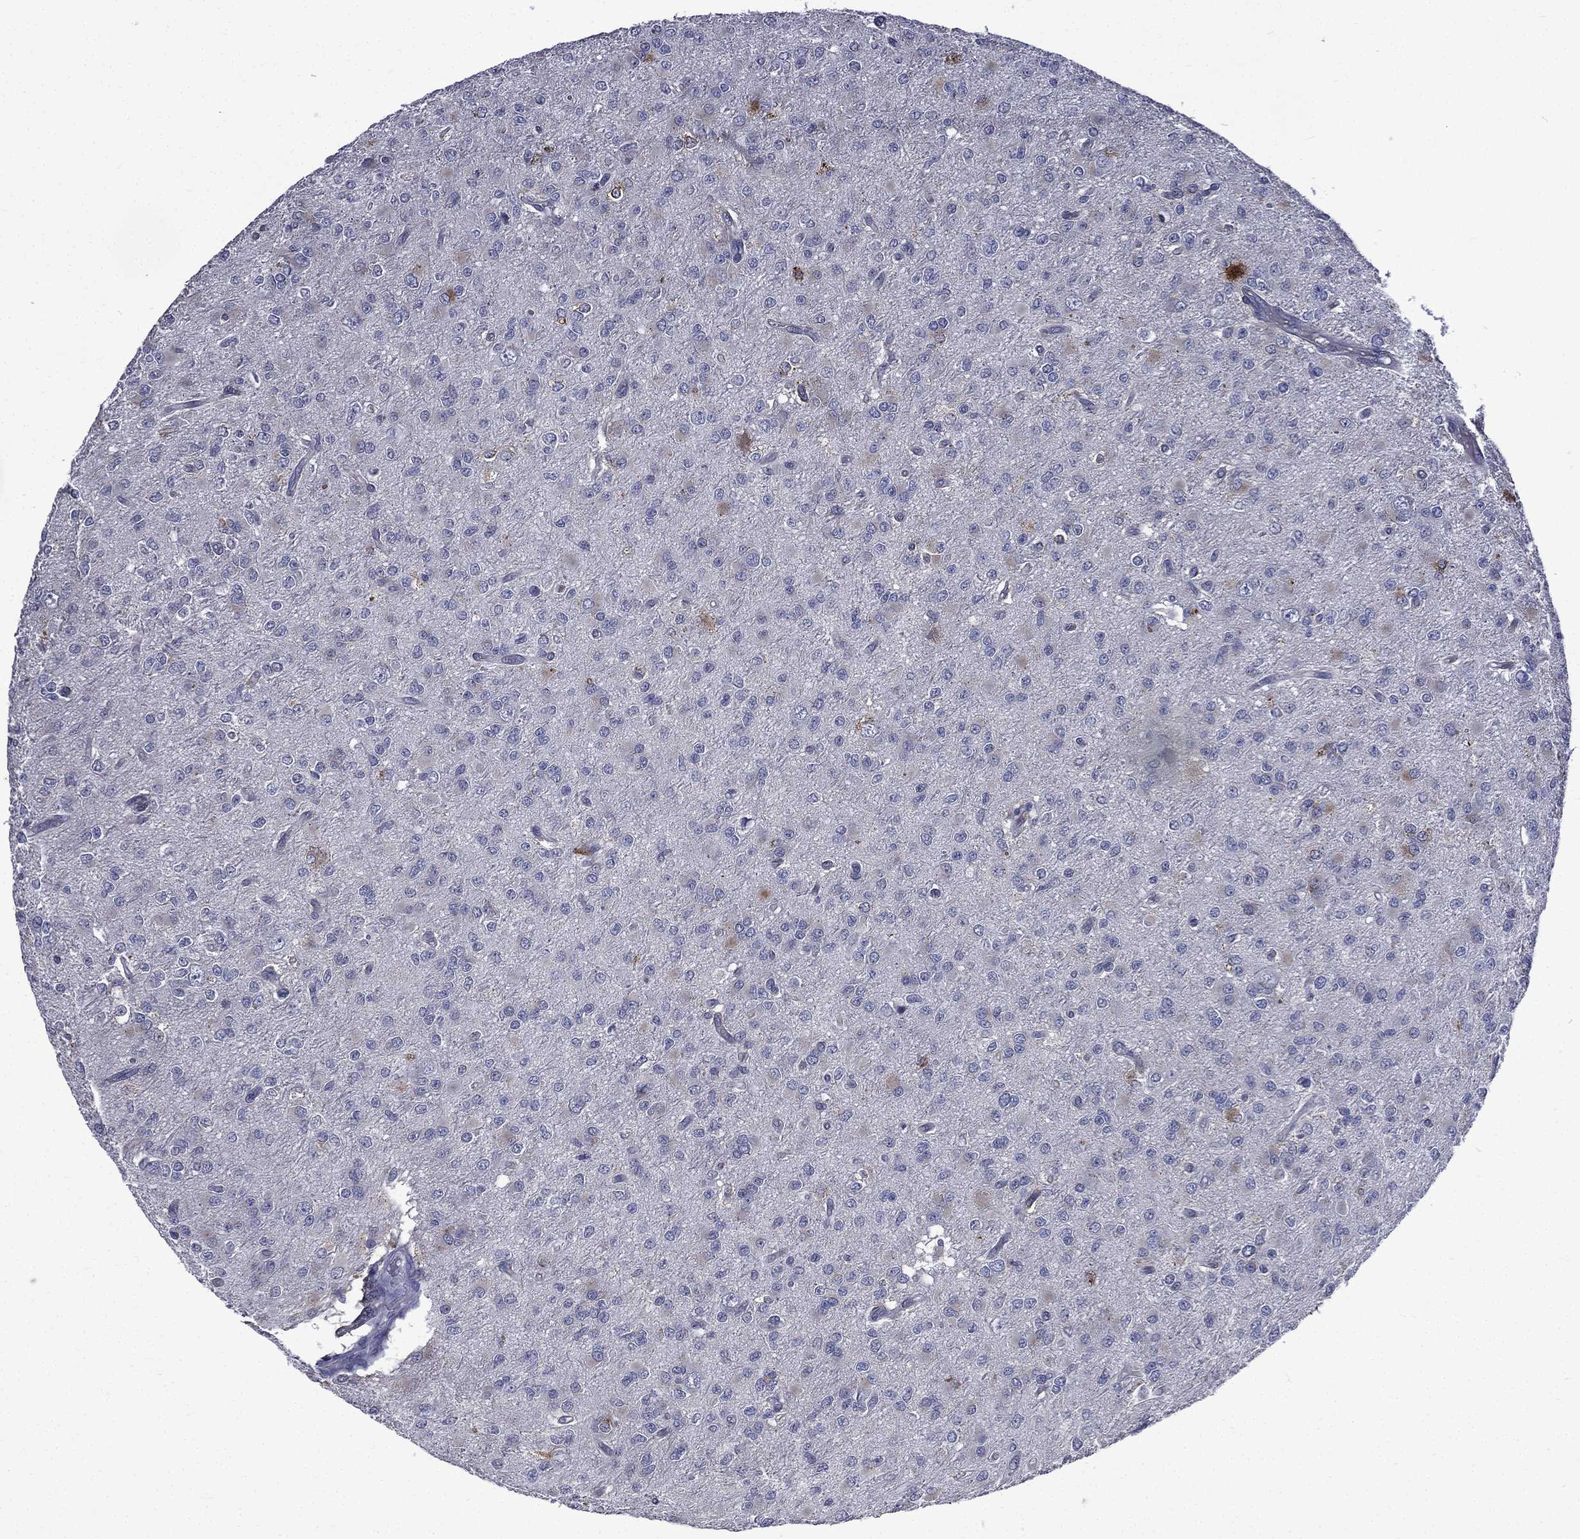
{"staining": {"intensity": "negative", "quantity": "none", "location": "none"}, "tissue": "glioma", "cell_type": "Tumor cells", "image_type": "cancer", "snomed": [{"axis": "morphology", "description": "Glioma, malignant, Low grade"}, {"axis": "topography", "description": "Brain"}], "caption": "Human low-grade glioma (malignant) stained for a protein using immunohistochemistry demonstrates no expression in tumor cells.", "gene": "CA12", "patient": {"sex": "male", "age": 27}}